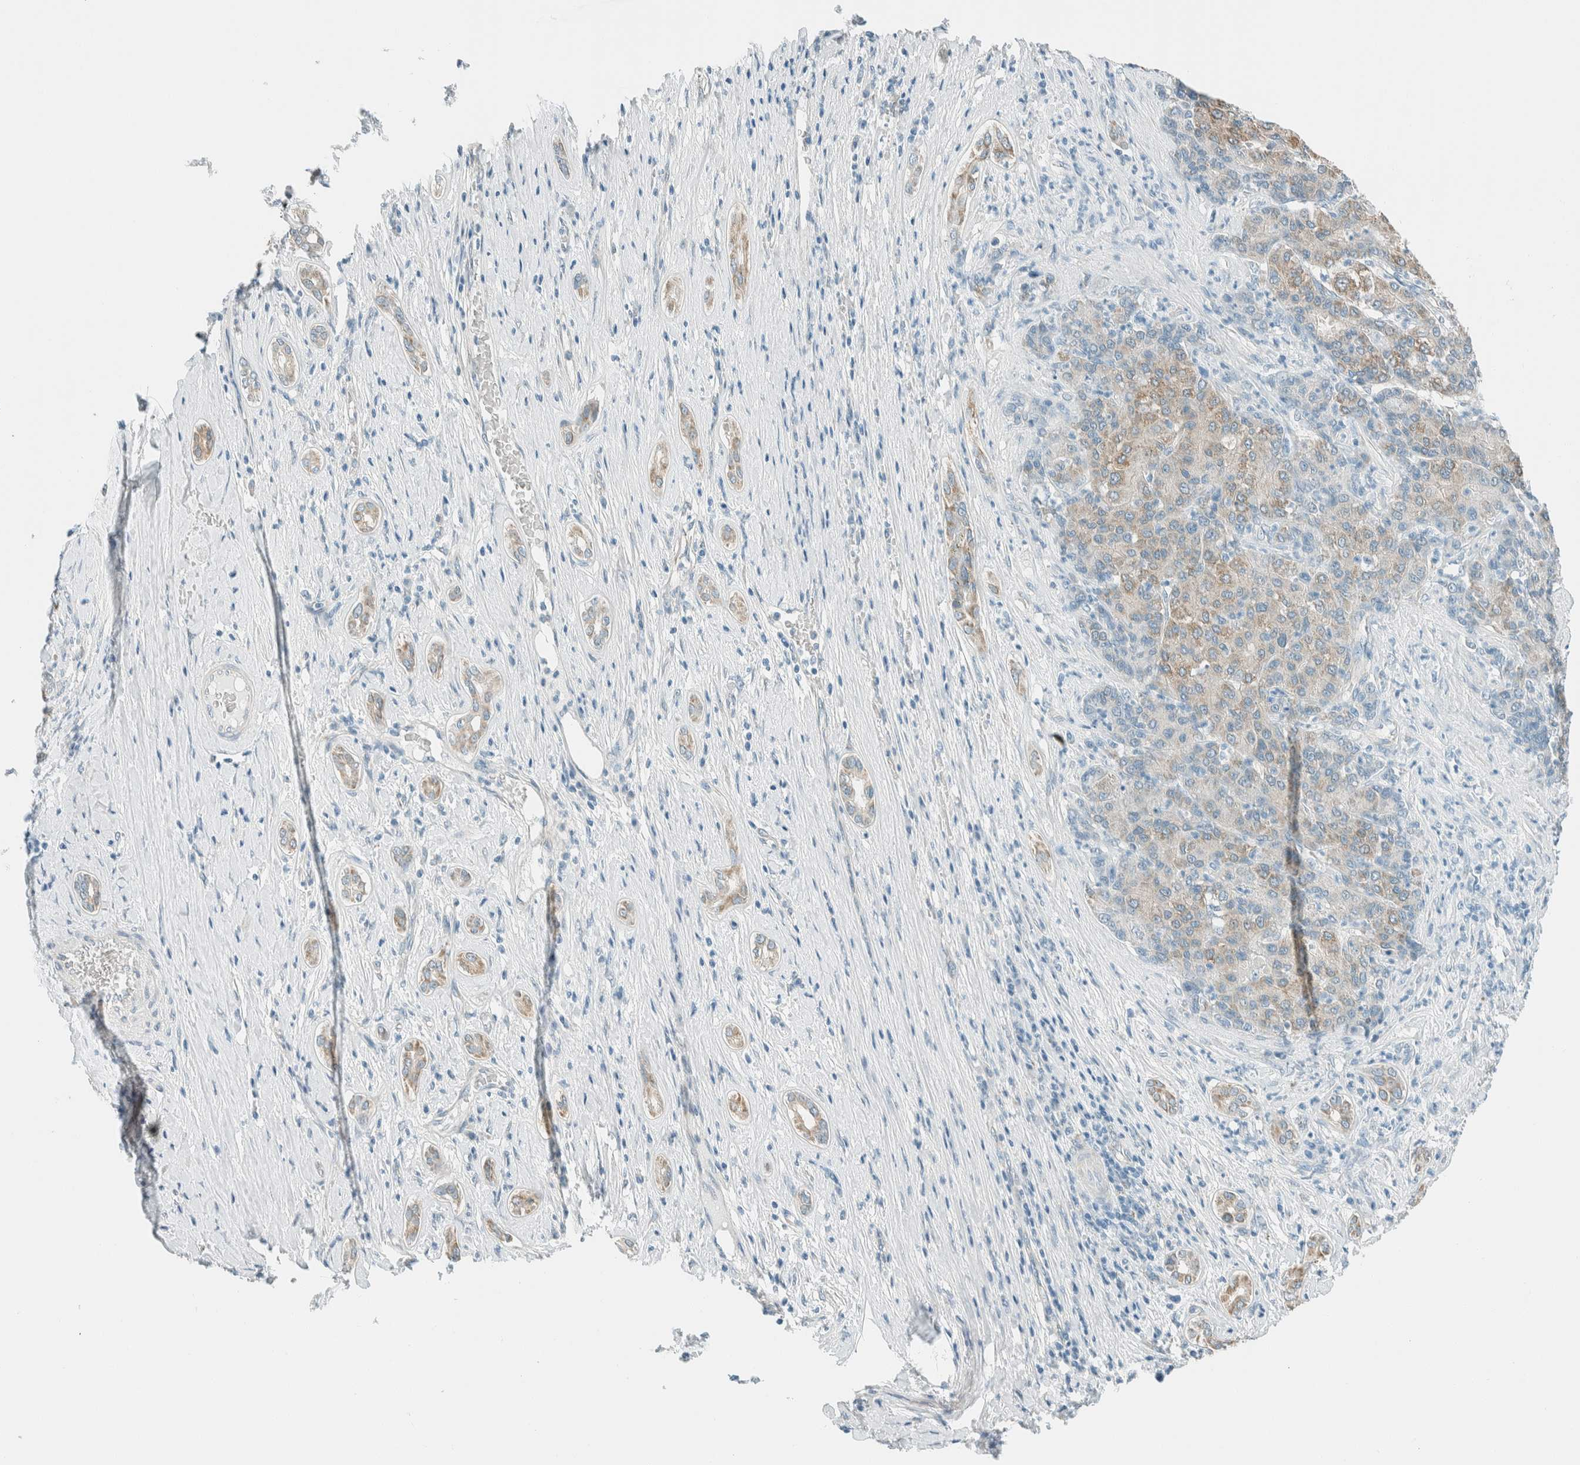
{"staining": {"intensity": "moderate", "quantity": ">75%", "location": "cytoplasmic/membranous"}, "tissue": "liver cancer", "cell_type": "Tumor cells", "image_type": "cancer", "snomed": [{"axis": "morphology", "description": "Carcinoma, Hepatocellular, NOS"}, {"axis": "topography", "description": "Liver"}], "caption": "Moderate cytoplasmic/membranous expression for a protein is seen in approximately >75% of tumor cells of hepatocellular carcinoma (liver) using immunohistochemistry.", "gene": "ALDH7A1", "patient": {"sex": "male", "age": 65}}